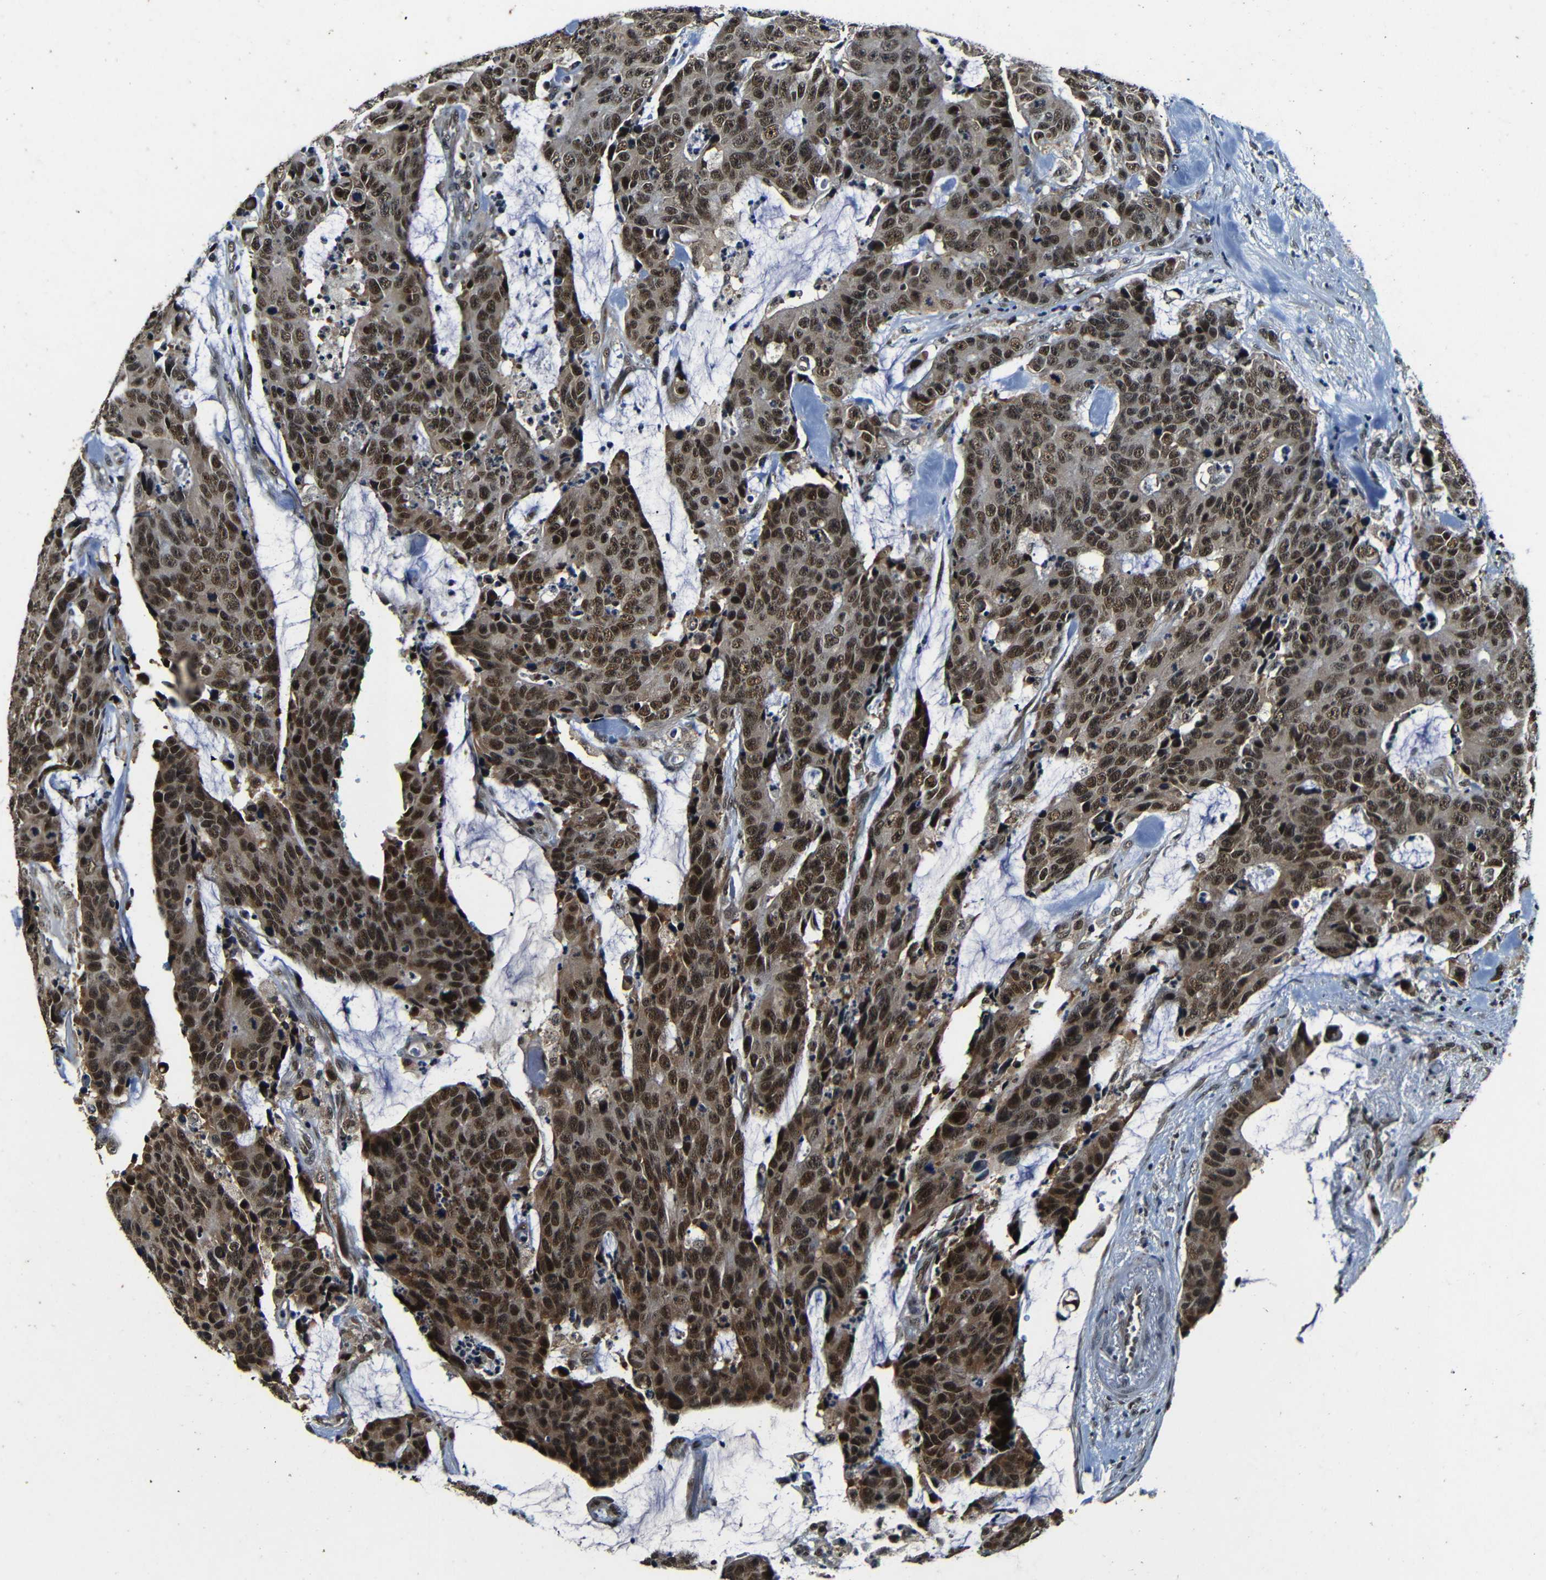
{"staining": {"intensity": "moderate", "quantity": ">75%", "location": "cytoplasmic/membranous,nuclear"}, "tissue": "colorectal cancer", "cell_type": "Tumor cells", "image_type": "cancer", "snomed": [{"axis": "morphology", "description": "Adenocarcinoma, NOS"}, {"axis": "topography", "description": "Colon"}], "caption": "This is an image of IHC staining of colorectal cancer, which shows moderate expression in the cytoplasmic/membranous and nuclear of tumor cells.", "gene": "FOXD4", "patient": {"sex": "female", "age": 86}}